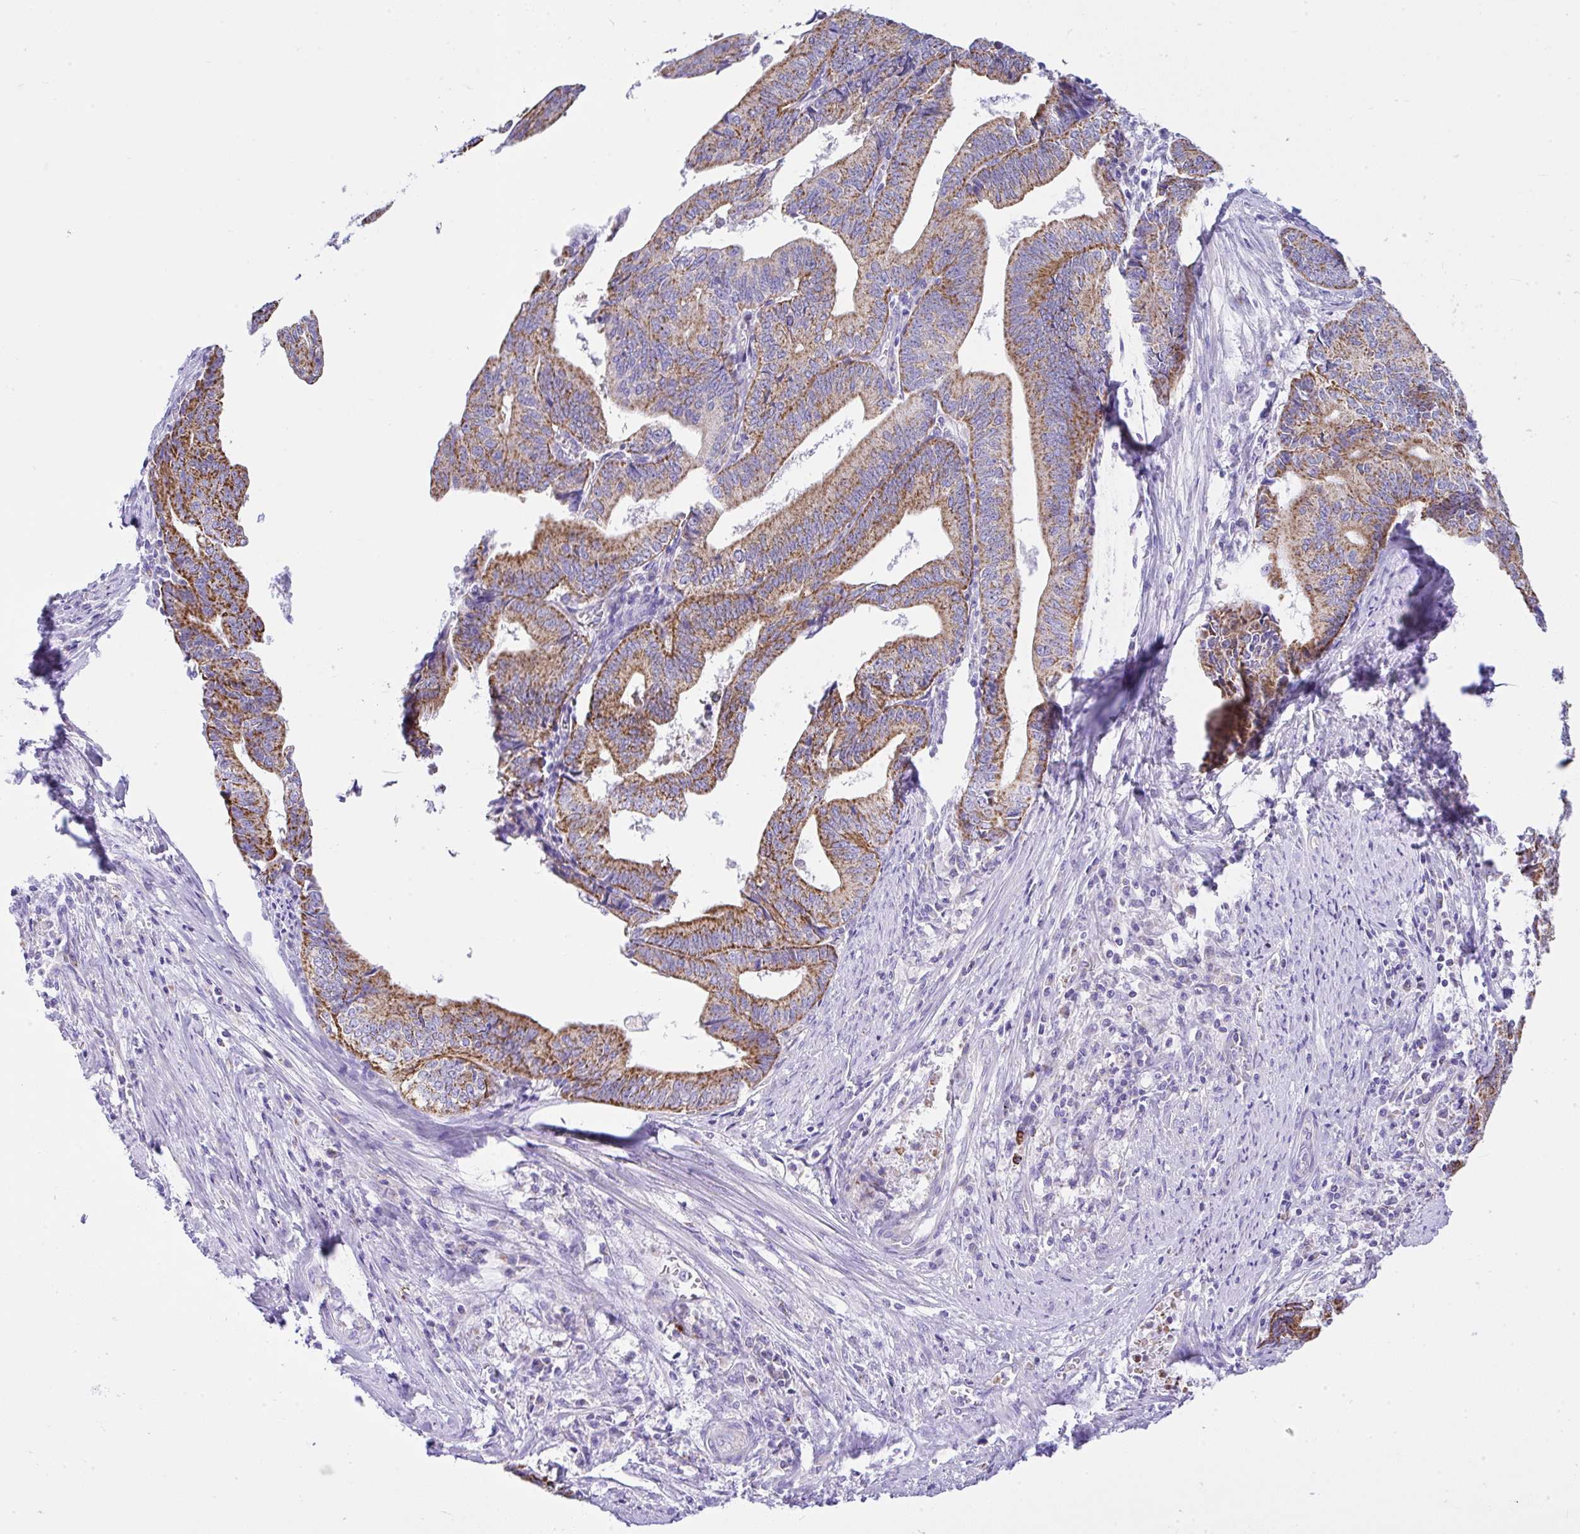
{"staining": {"intensity": "moderate", "quantity": ">75%", "location": "cytoplasmic/membranous"}, "tissue": "endometrial cancer", "cell_type": "Tumor cells", "image_type": "cancer", "snomed": [{"axis": "morphology", "description": "Adenocarcinoma, NOS"}, {"axis": "topography", "description": "Endometrium"}], "caption": "Immunohistochemical staining of endometrial adenocarcinoma reveals medium levels of moderate cytoplasmic/membranous positivity in approximately >75% of tumor cells.", "gene": "SLC13A1", "patient": {"sex": "female", "age": 65}}